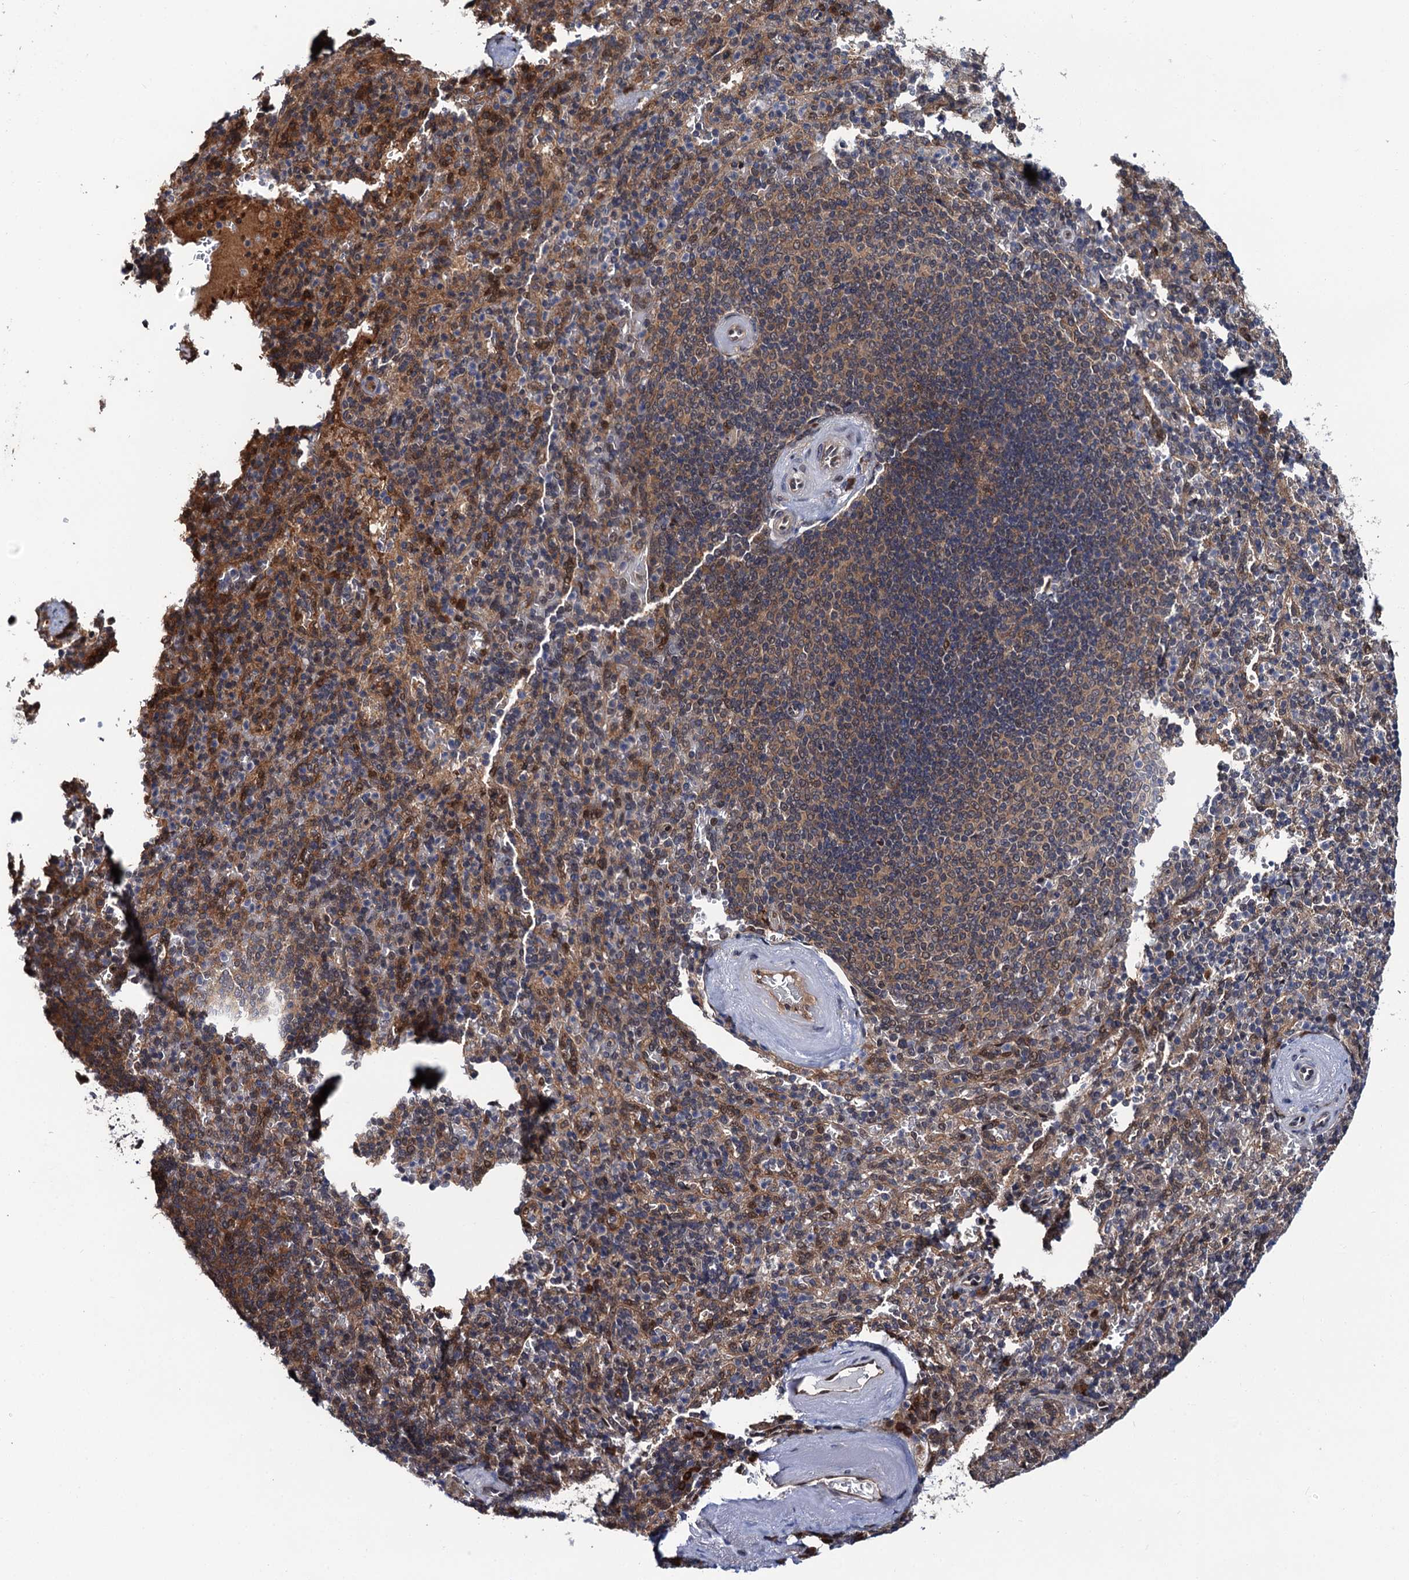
{"staining": {"intensity": "weak", "quantity": "25%-75%", "location": "cytoplasmic/membranous"}, "tissue": "spleen", "cell_type": "Cells in red pulp", "image_type": "normal", "snomed": [{"axis": "morphology", "description": "Normal tissue, NOS"}, {"axis": "topography", "description": "Spleen"}], "caption": "Brown immunohistochemical staining in unremarkable spleen reveals weak cytoplasmic/membranous expression in approximately 25%-75% of cells in red pulp.", "gene": "CDC23", "patient": {"sex": "male", "age": 82}}